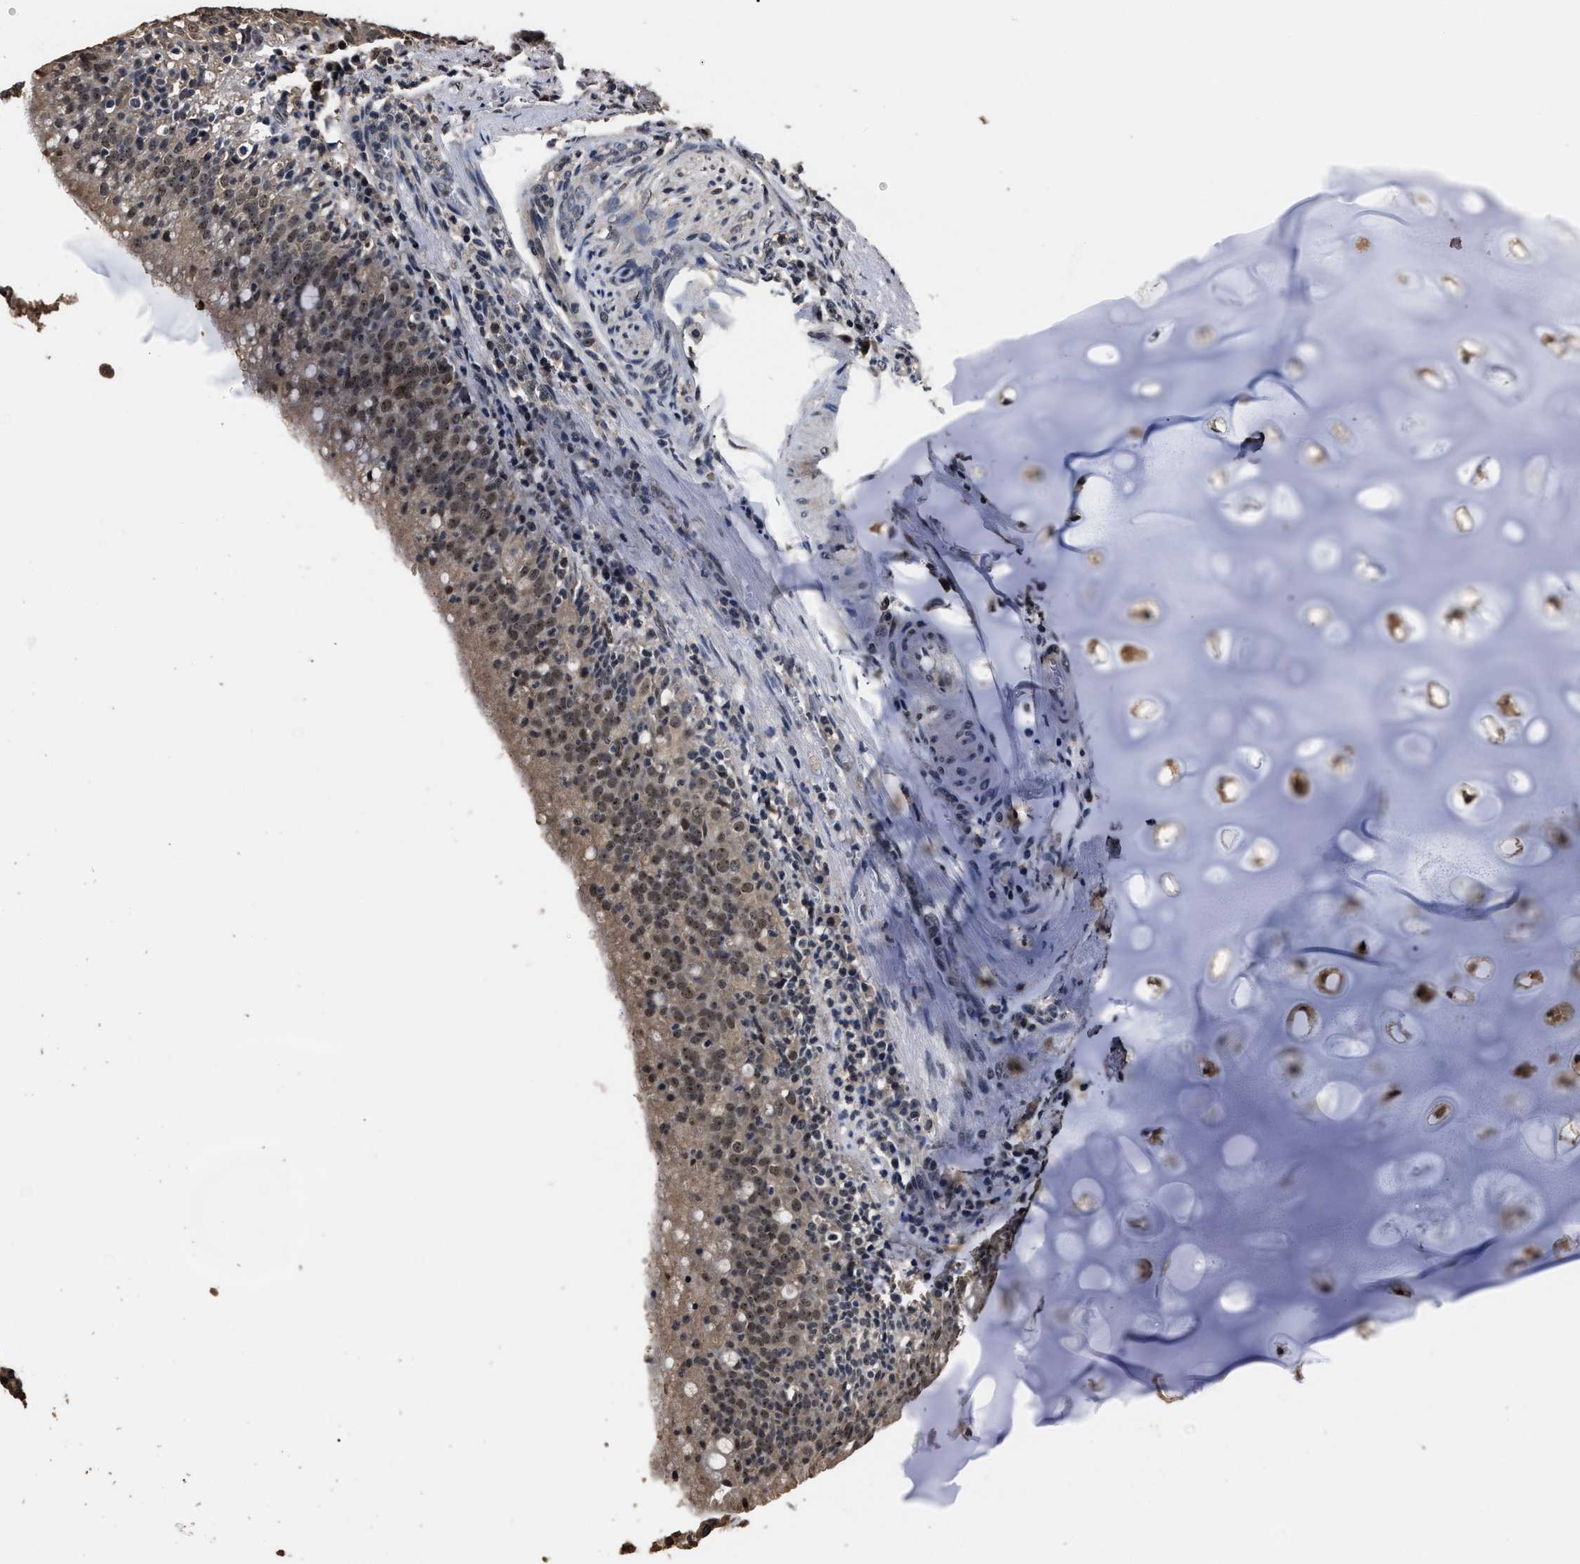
{"staining": {"intensity": "weak", "quantity": ">75%", "location": "cytoplasmic/membranous,nuclear"}, "tissue": "carcinoid", "cell_type": "Tumor cells", "image_type": "cancer", "snomed": [{"axis": "morphology", "description": "Carcinoid, malignant, NOS"}, {"axis": "topography", "description": "Lung"}], "caption": "Protein expression analysis of carcinoid reveals weak cytoplasmic/membranous and nuclear positivity in about >75% of tumor cells. (Brightfield microscopy of DAB IHC at high magnification).", "gene": "RSBN1L", "patient": {"sex": "male", "age": 30}}